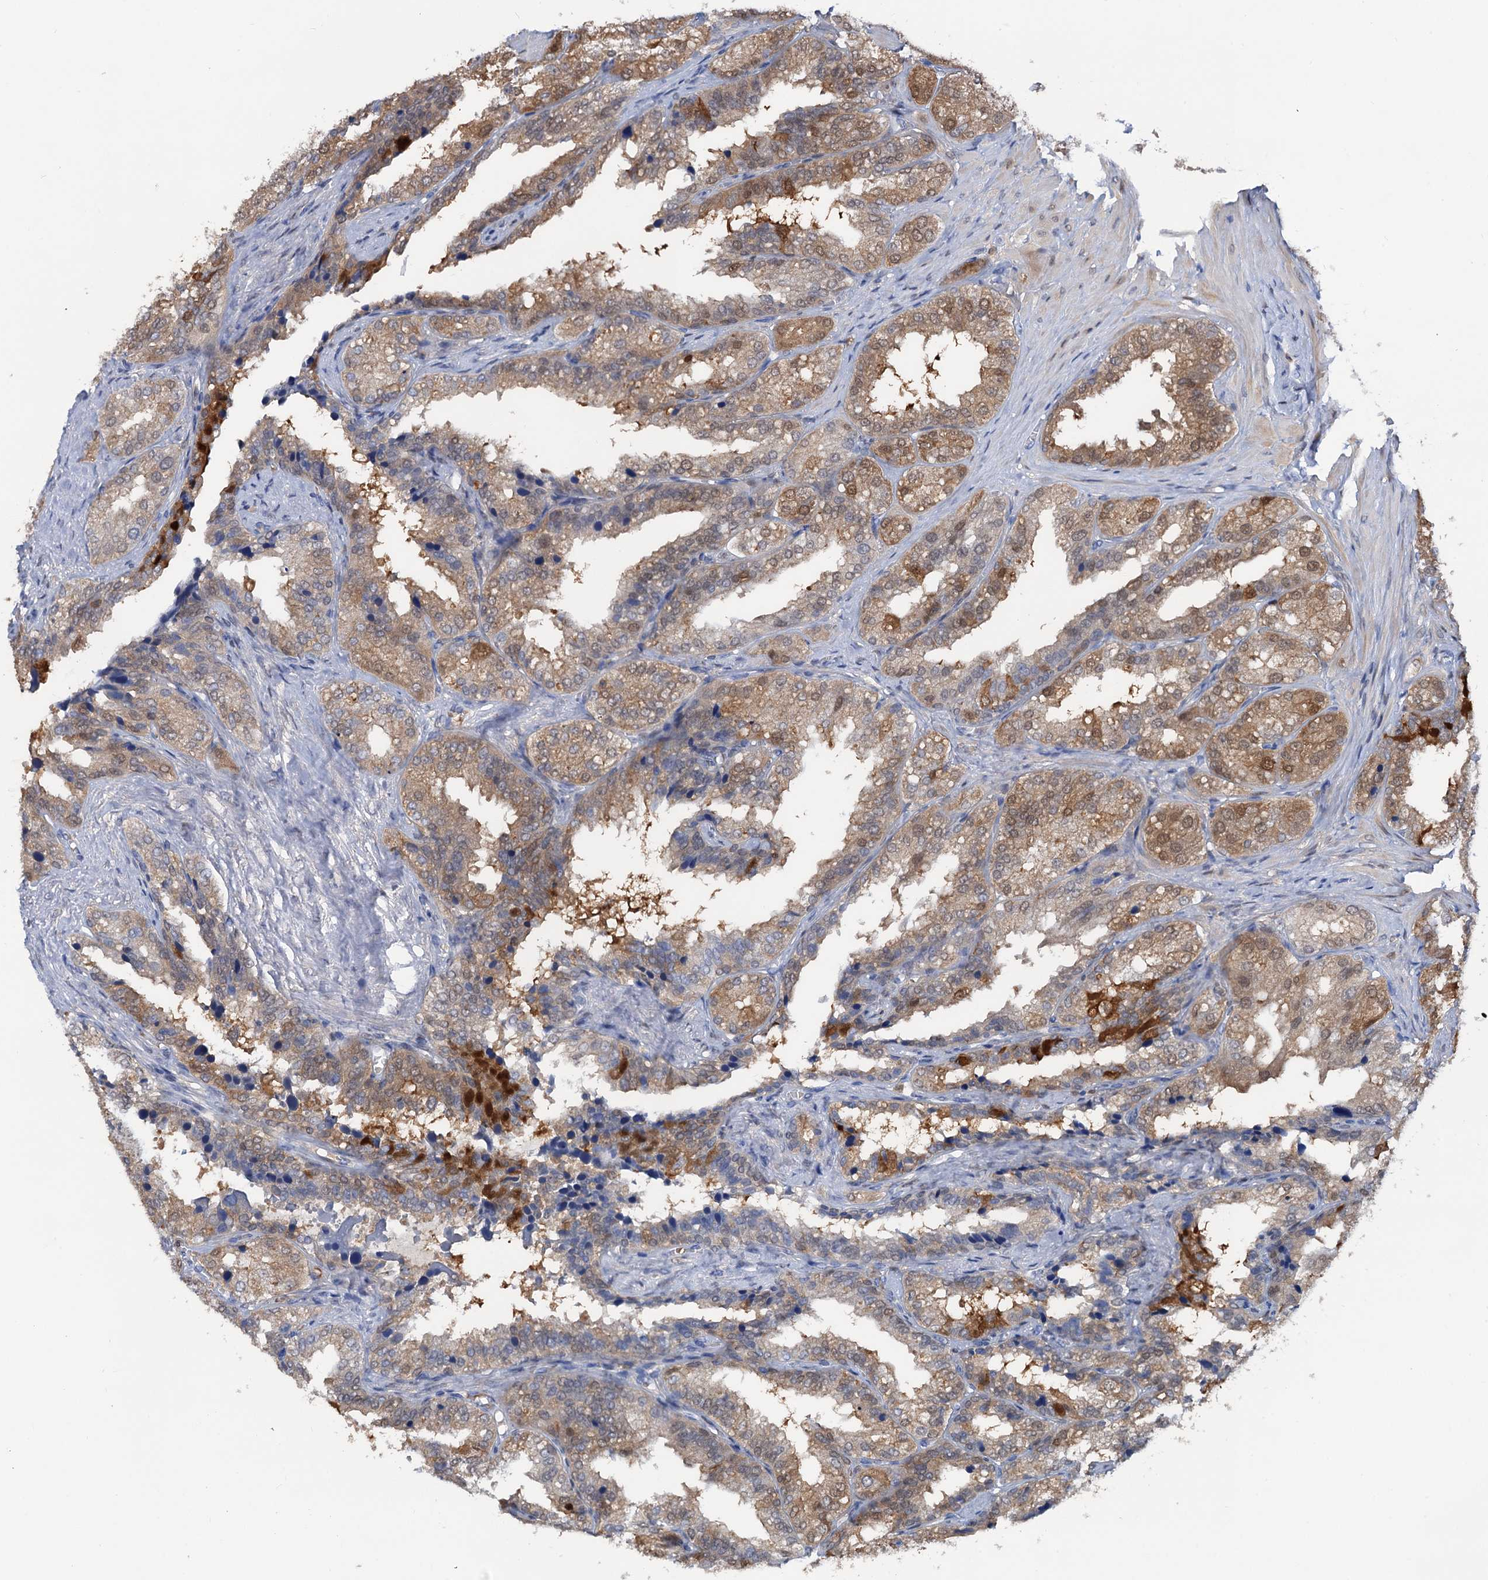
{"staining": {"intensity": "moderate", "quantity": "25%-75%", "location": "cytoplasmic/membranous,nuclear"}, "tissue": "seminal vesicle", "cell_type": "Glandular cells", "image_type": "normal", "snomed": [{"axis": "morphology", "description": "Normal tissue, NOS"}, {"axis": "topography", "description": "Prostate"}, {"axis": "topography", "description": "Seminal veicle"}], "caption": "IHC image of normal seminal vesicle: seminal vesicle stained using immunohistochemistry (IHC) reveals medium levels of moderate protein expression localized specifically in the cytoplasmic/membranous,nuclear of glandular cells, appearing as a cytoplasmic/membranous,nuclear brown color.", "gene": "FAH", "patient": {"sex": "male", "age": 51}}